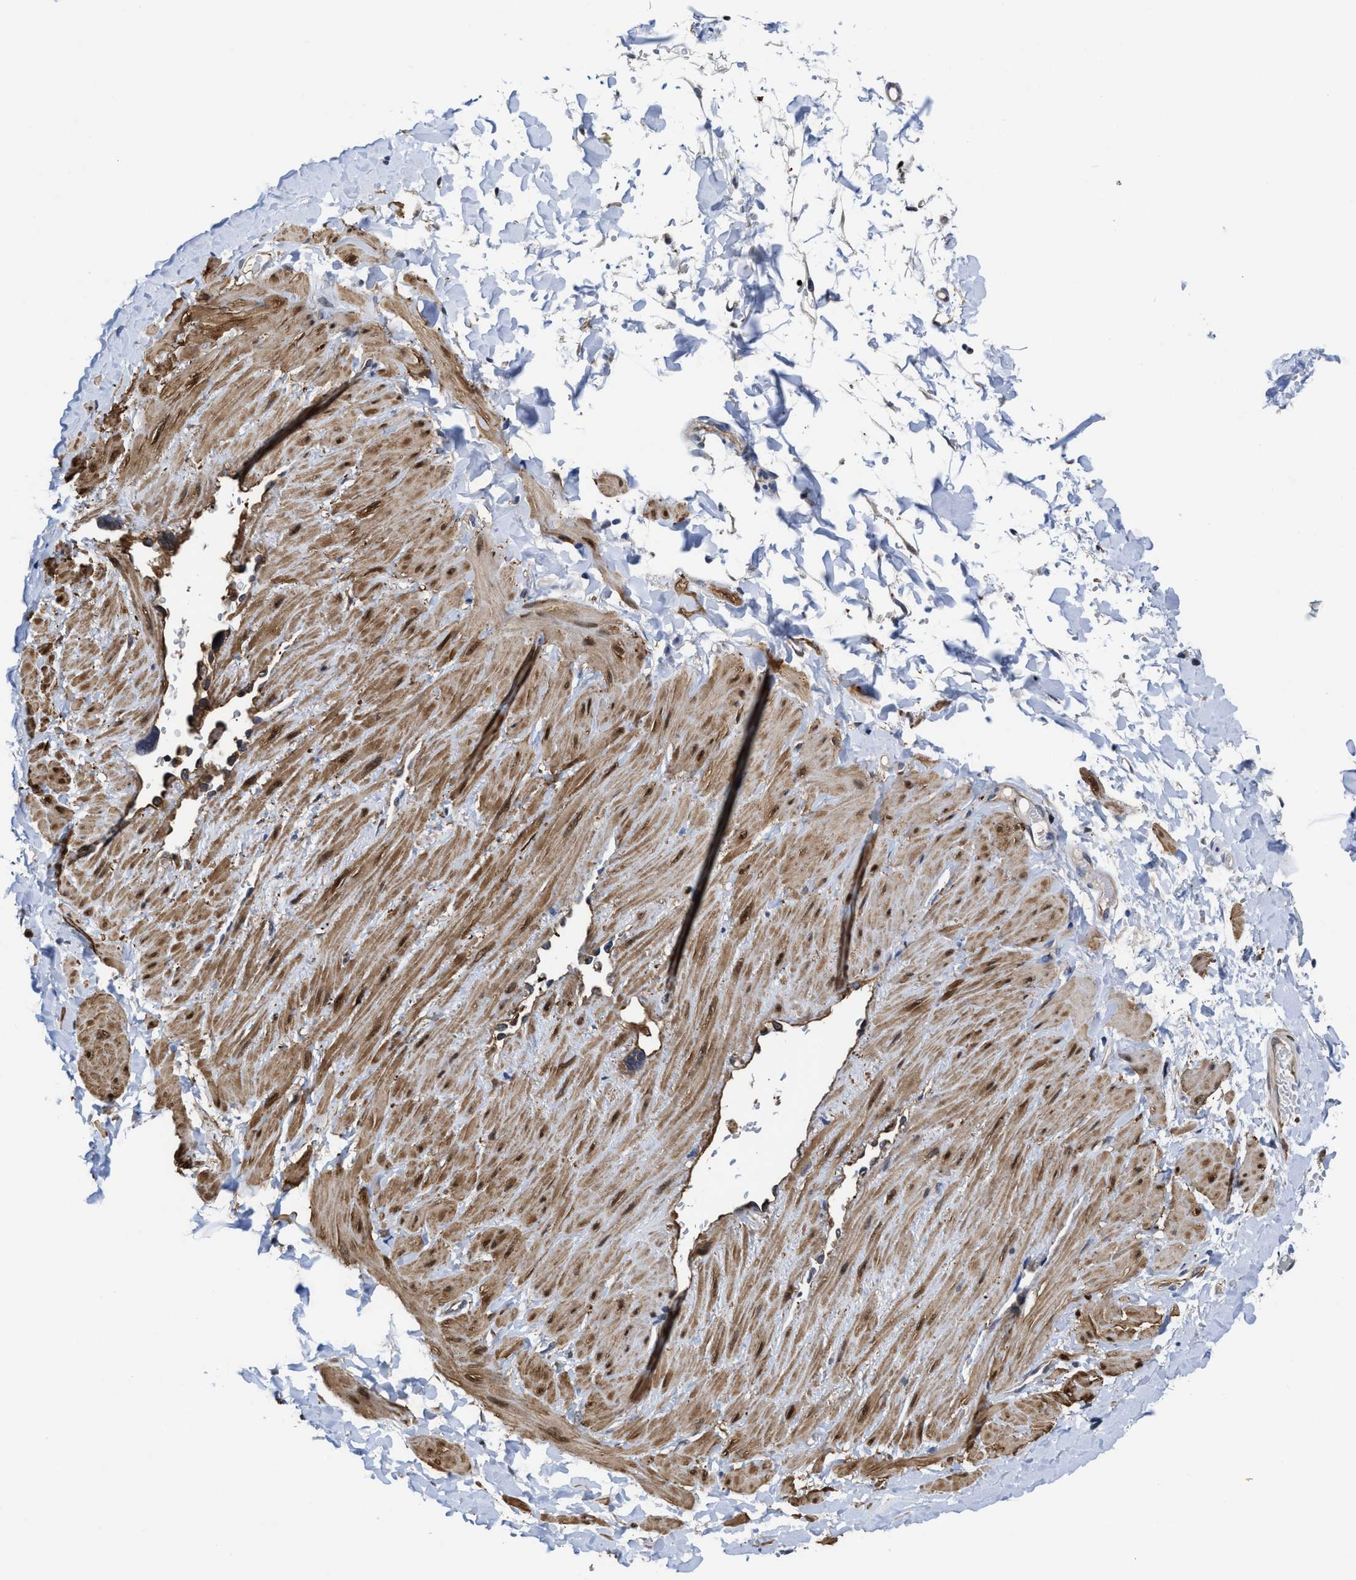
{"staining": {"intensity": "weak", "quantity": "25%-75%", "location": "nuclear"}, "tissue": "adipose tissue", "cell_type": "Adipocytes", "image_type": "normal", "snomed": [{"axis": "morphology", "description": "Normal tissue, NOS"}, {"axis": "topography", "description": "Adipose tissue"}, {"axis": "topography", "description": "Vascular tissue"}, {"axis": "topography", "description": "Peripheral nerve tissue"}], "caption": "Protein staining of unremarkable adipose tissue shows weak nuclear staining in approximately 25%-75% of adipocytes.", "gene": "KIF12", "patient": {"sex": "male", "age": 25}}